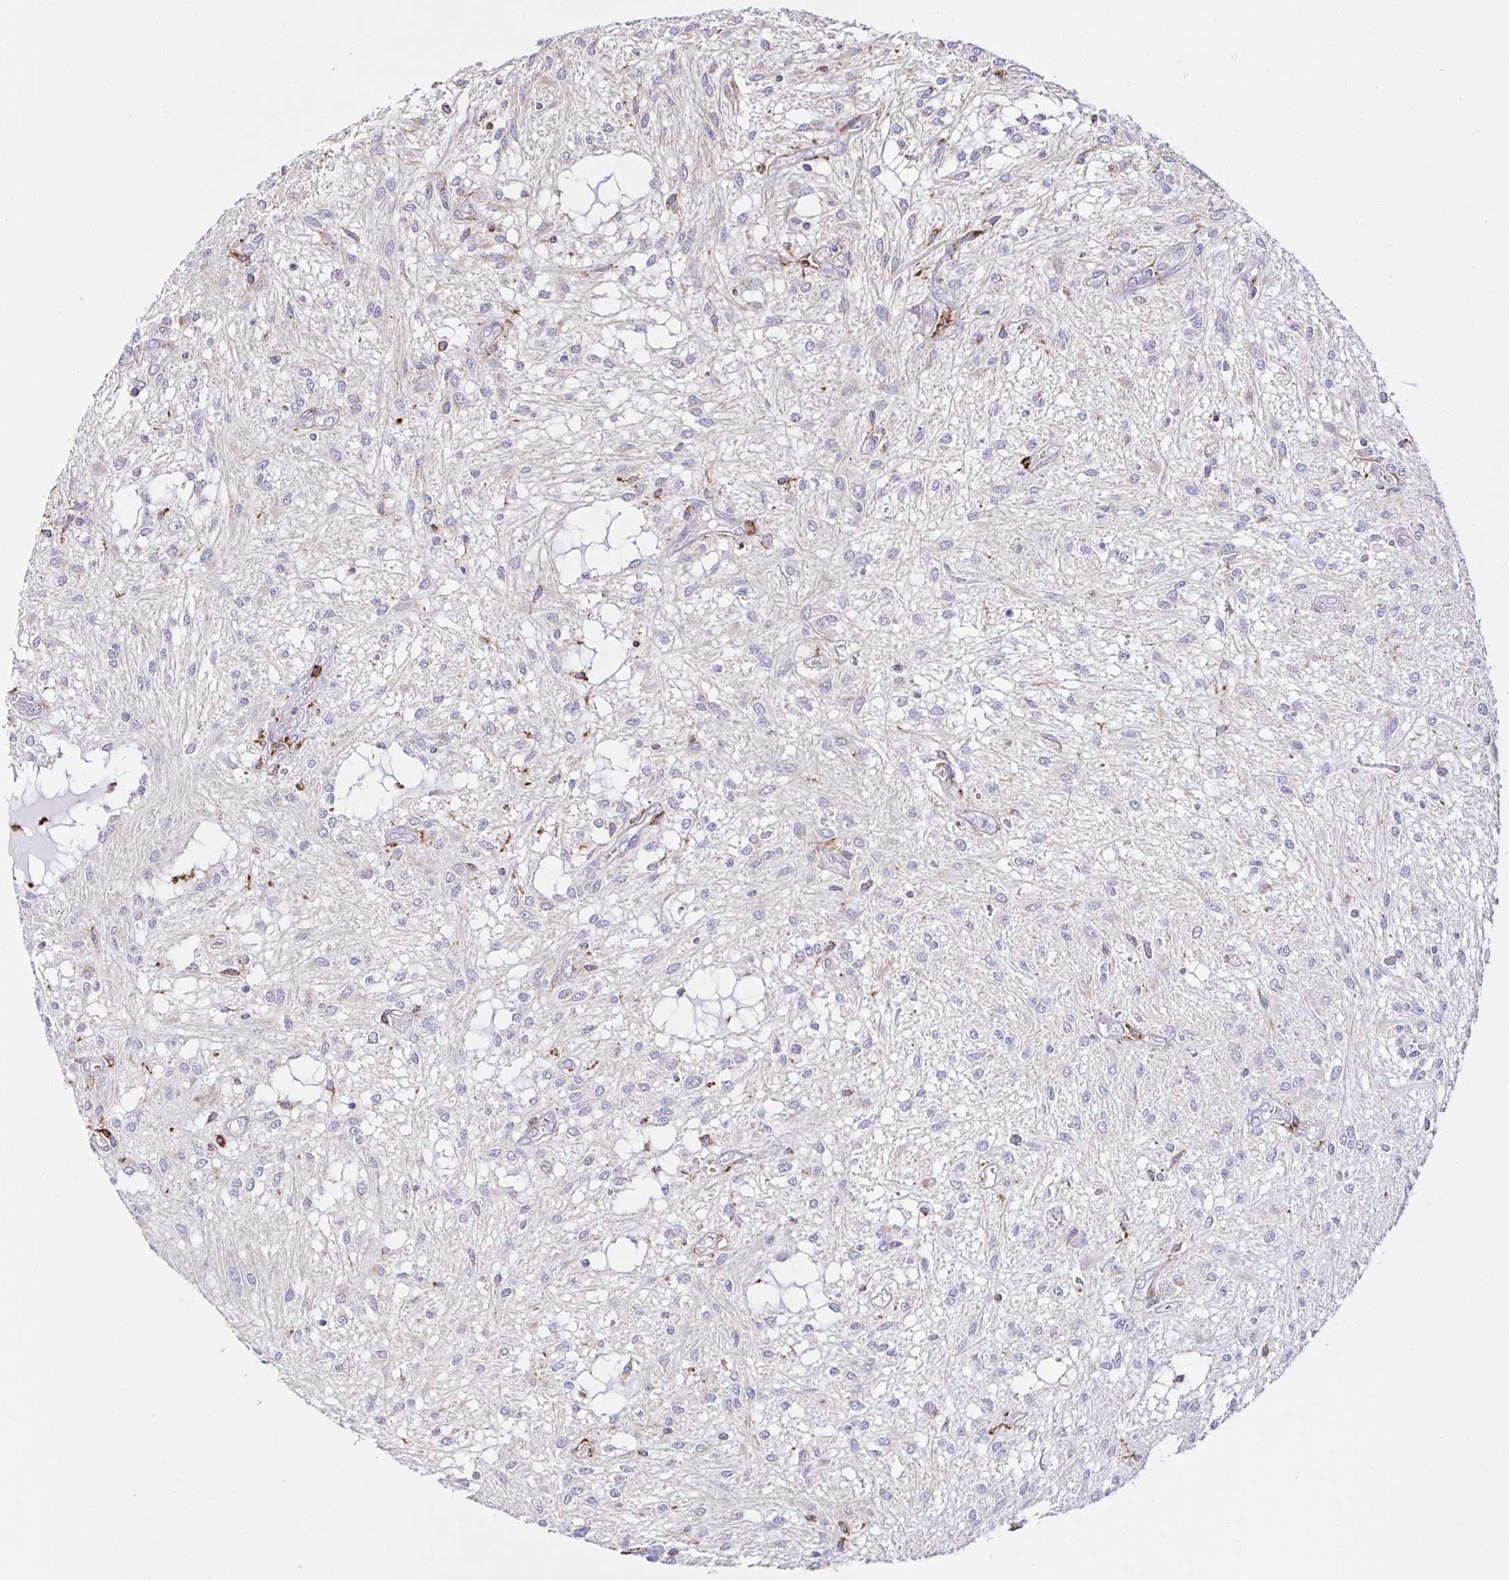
{"staining": {"intensity": "negative", "quantity": "none", "location": "none"}, "tissue": "glioma", "cell_type": "Tumor cells", "image_type": "cancer", "snomed": [{"axis": "morphology", "description": "Glioma, malignant, Low grade"}, {"axis": "topography", "description": "Cerebellum"}], "caption": "IHC photomicrograph of neoplastic tissue: glioma stained with DAB (3,3'-diaminobenzidine) reveals no significant protein expression in tumor cells.", "gene": "MSR1", "patient": {"sex": "female", "age": 14}}